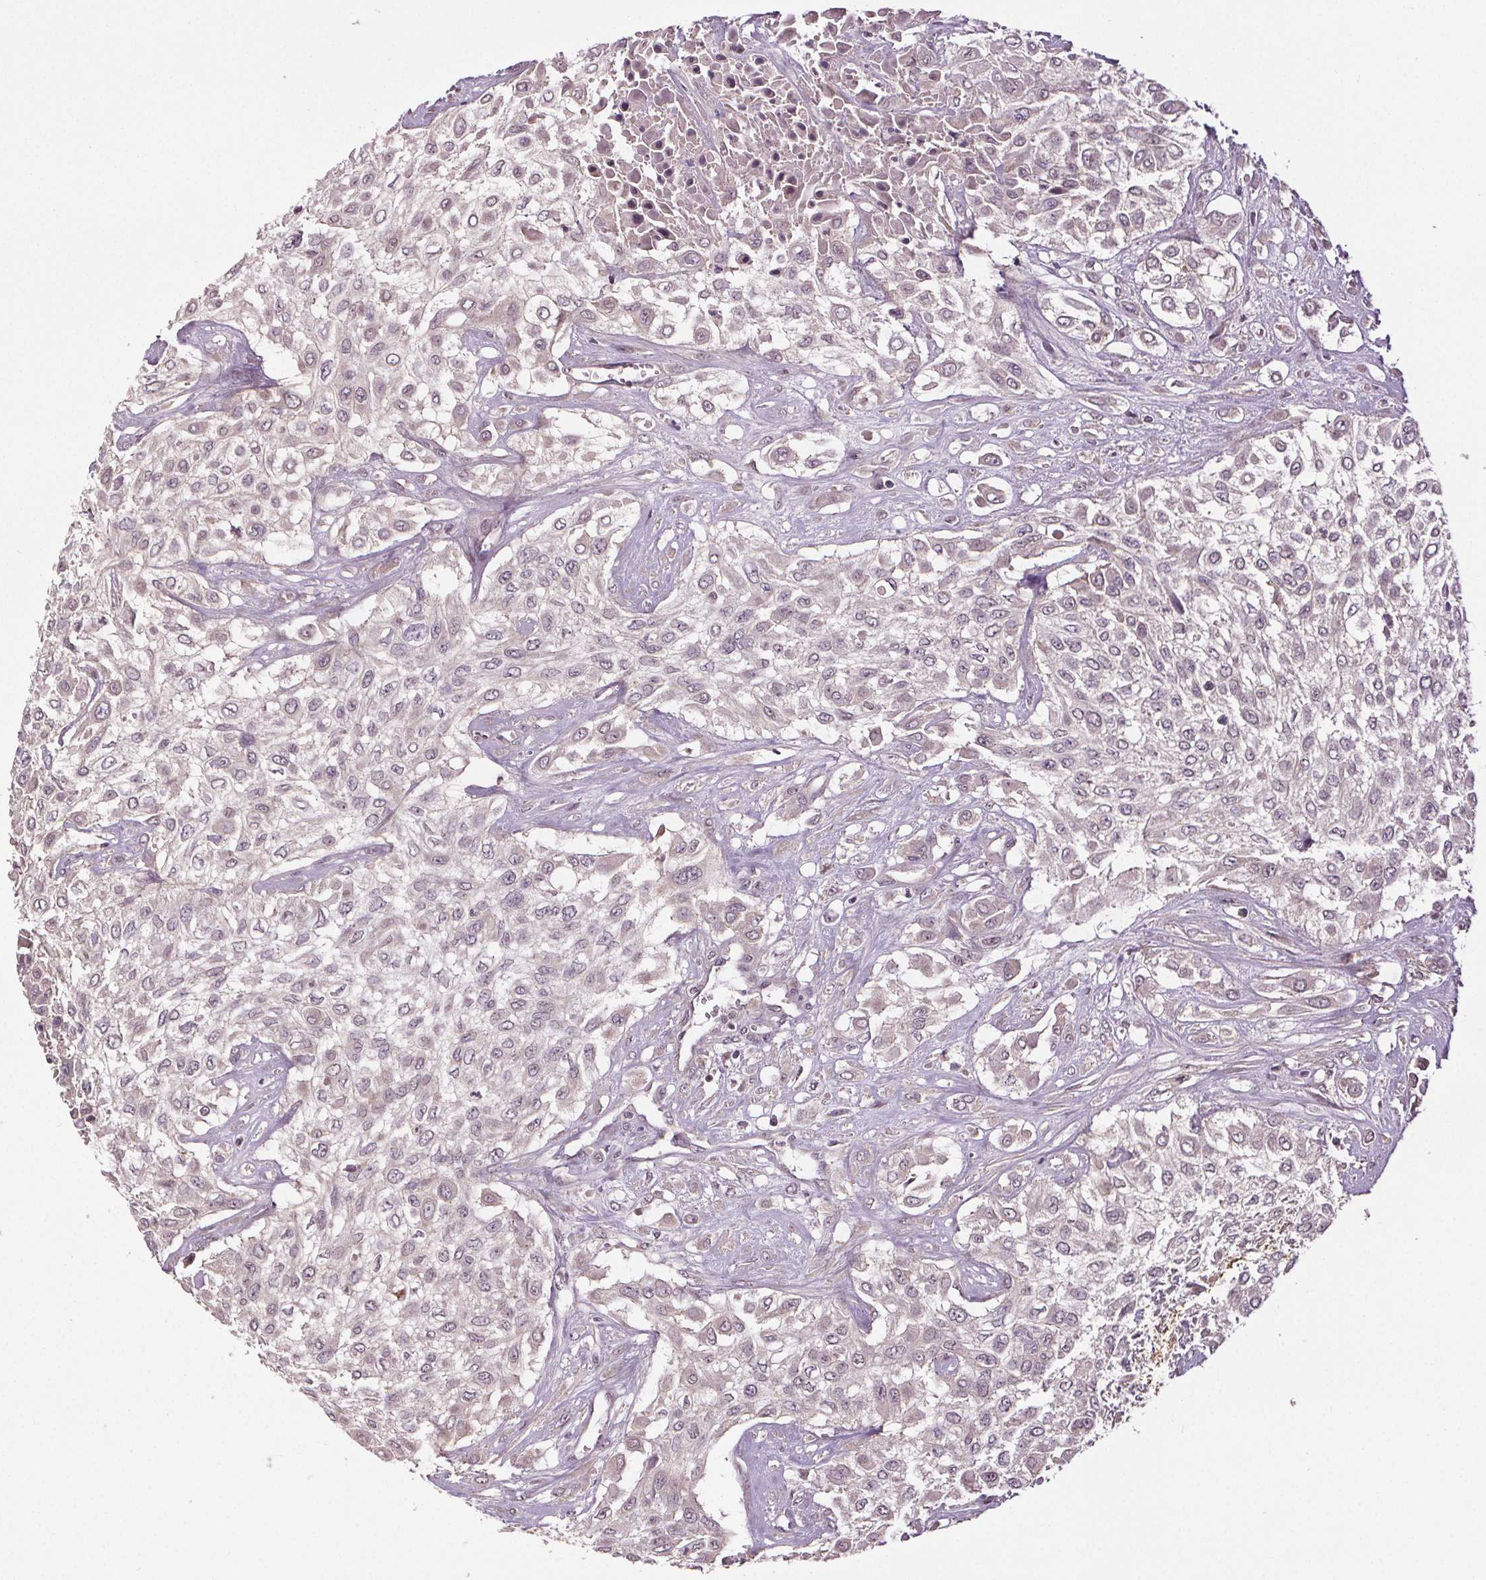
{"staining": {"intensity": "negative", "quantity": "none", "location": "none"}, "tissue": "urothelial cancer", "cell_type": "Tumor cells", "image_type": "cancer", "snomed": [{"axis": "morphology", "description": "Urothelial carcinoma, High grade"}, {"axis": "topography", "description": "Urinary bladder"}], "caption": "A high-resolution image shows immunohistochemistry (IHC) staining of urothelial carcinoma (high-grade), which exhibits no significant staining in tumor cells. The staining is performed using DAB (3,3'-diaminobenzidine) brown chromogen with nuclei counter-stained in using hematoxylin.", "gene": "EPHB3", "patient": {"sex": "male", "age": 57}}